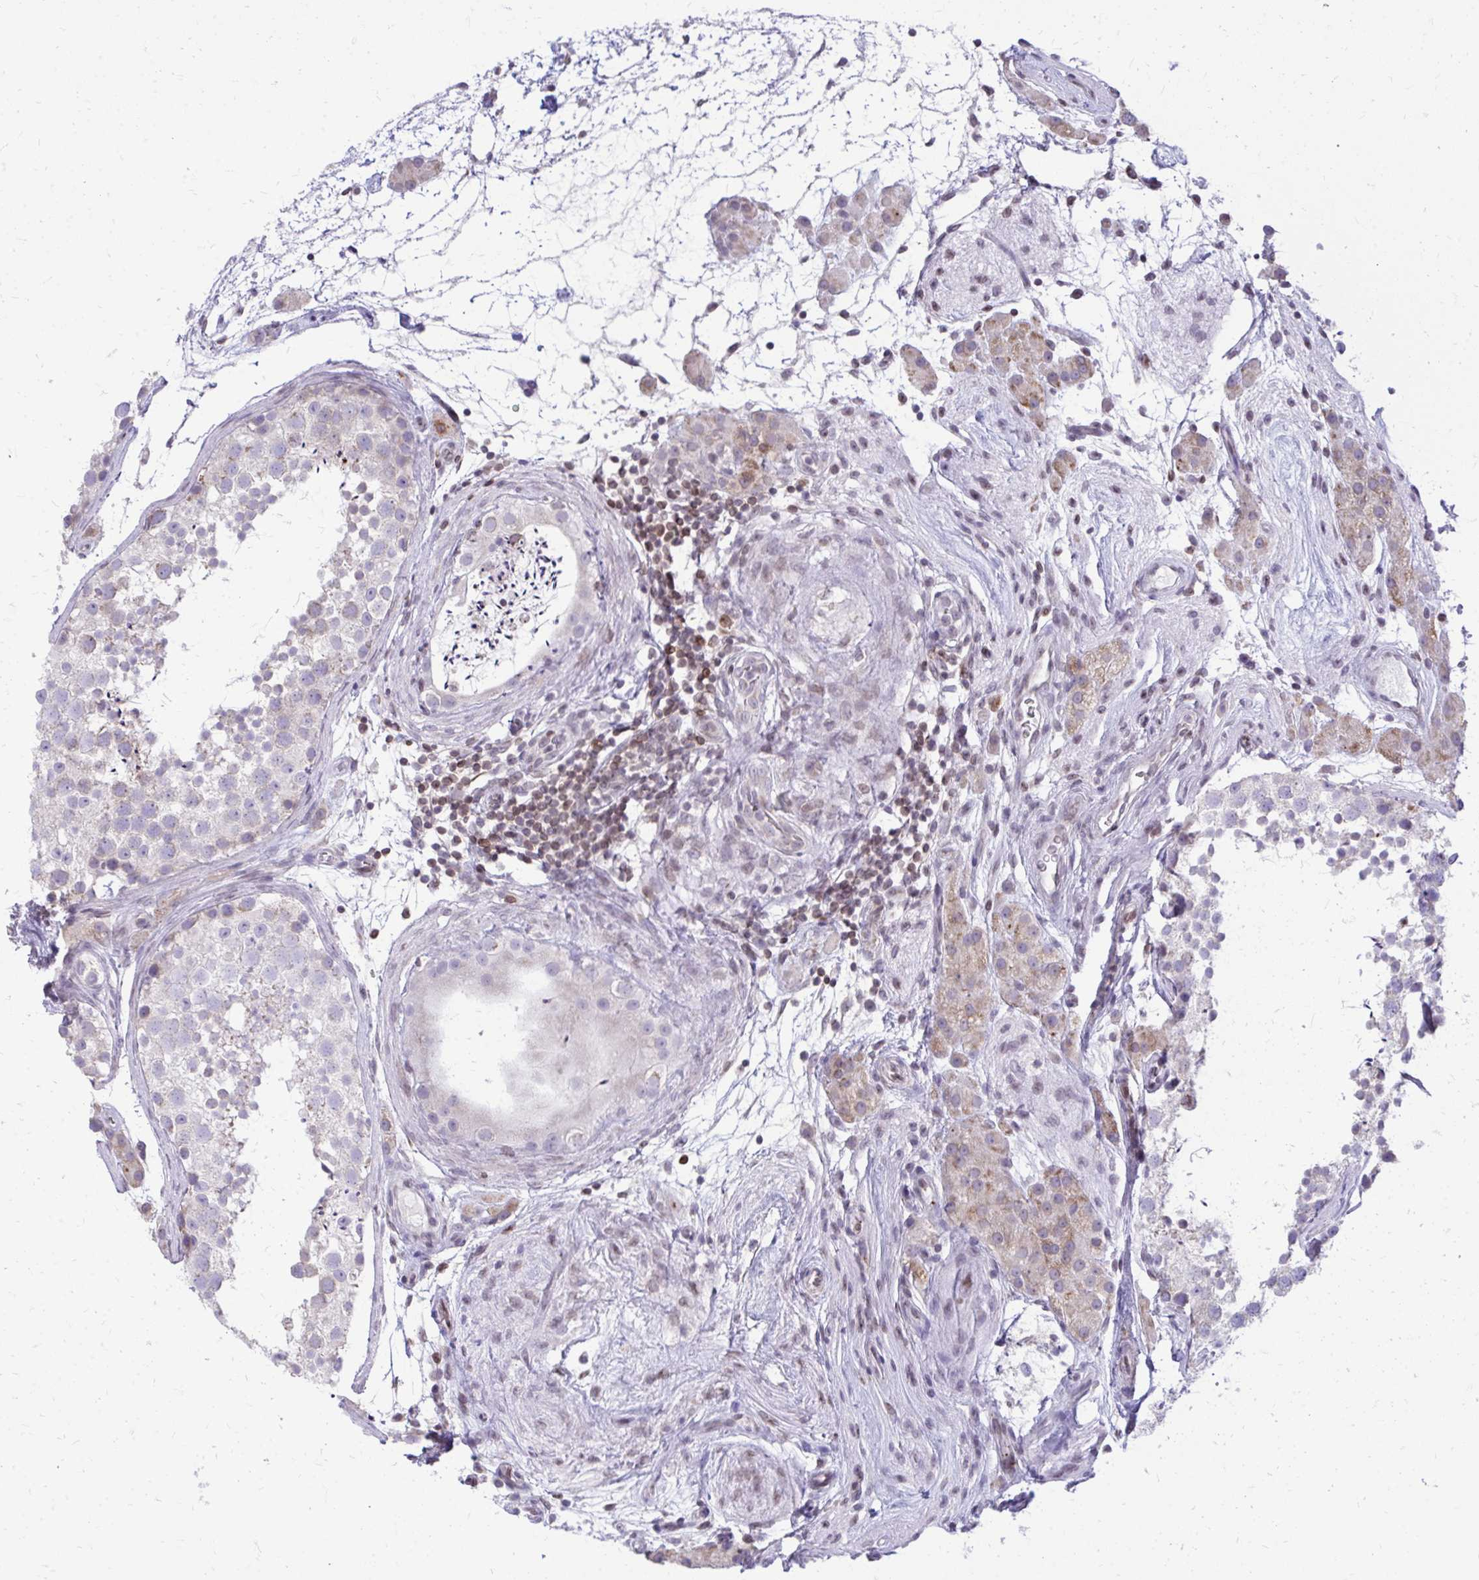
{"staining": {"intensity": "negative", "quantity": "none", "location": "none"}, "tissue": "testis", "cell_type": "Cells in seminiferous ducts", "image_type": "normal", "snomed": [{"axis": "morphology", "description": "Normal tissue, NOS"}, {"axis": "topography", "description": "Testis"}], "caption": "Immunohistochemical staining of normal testis displays no significant staining in cells in seminiferous ducts. The staining is performed using DAB brown chromogen with nuclei counter-stained in using hematoxylin.", "gene": "RPS6KA2", "patient": {"sex": "male", "age": 41}}